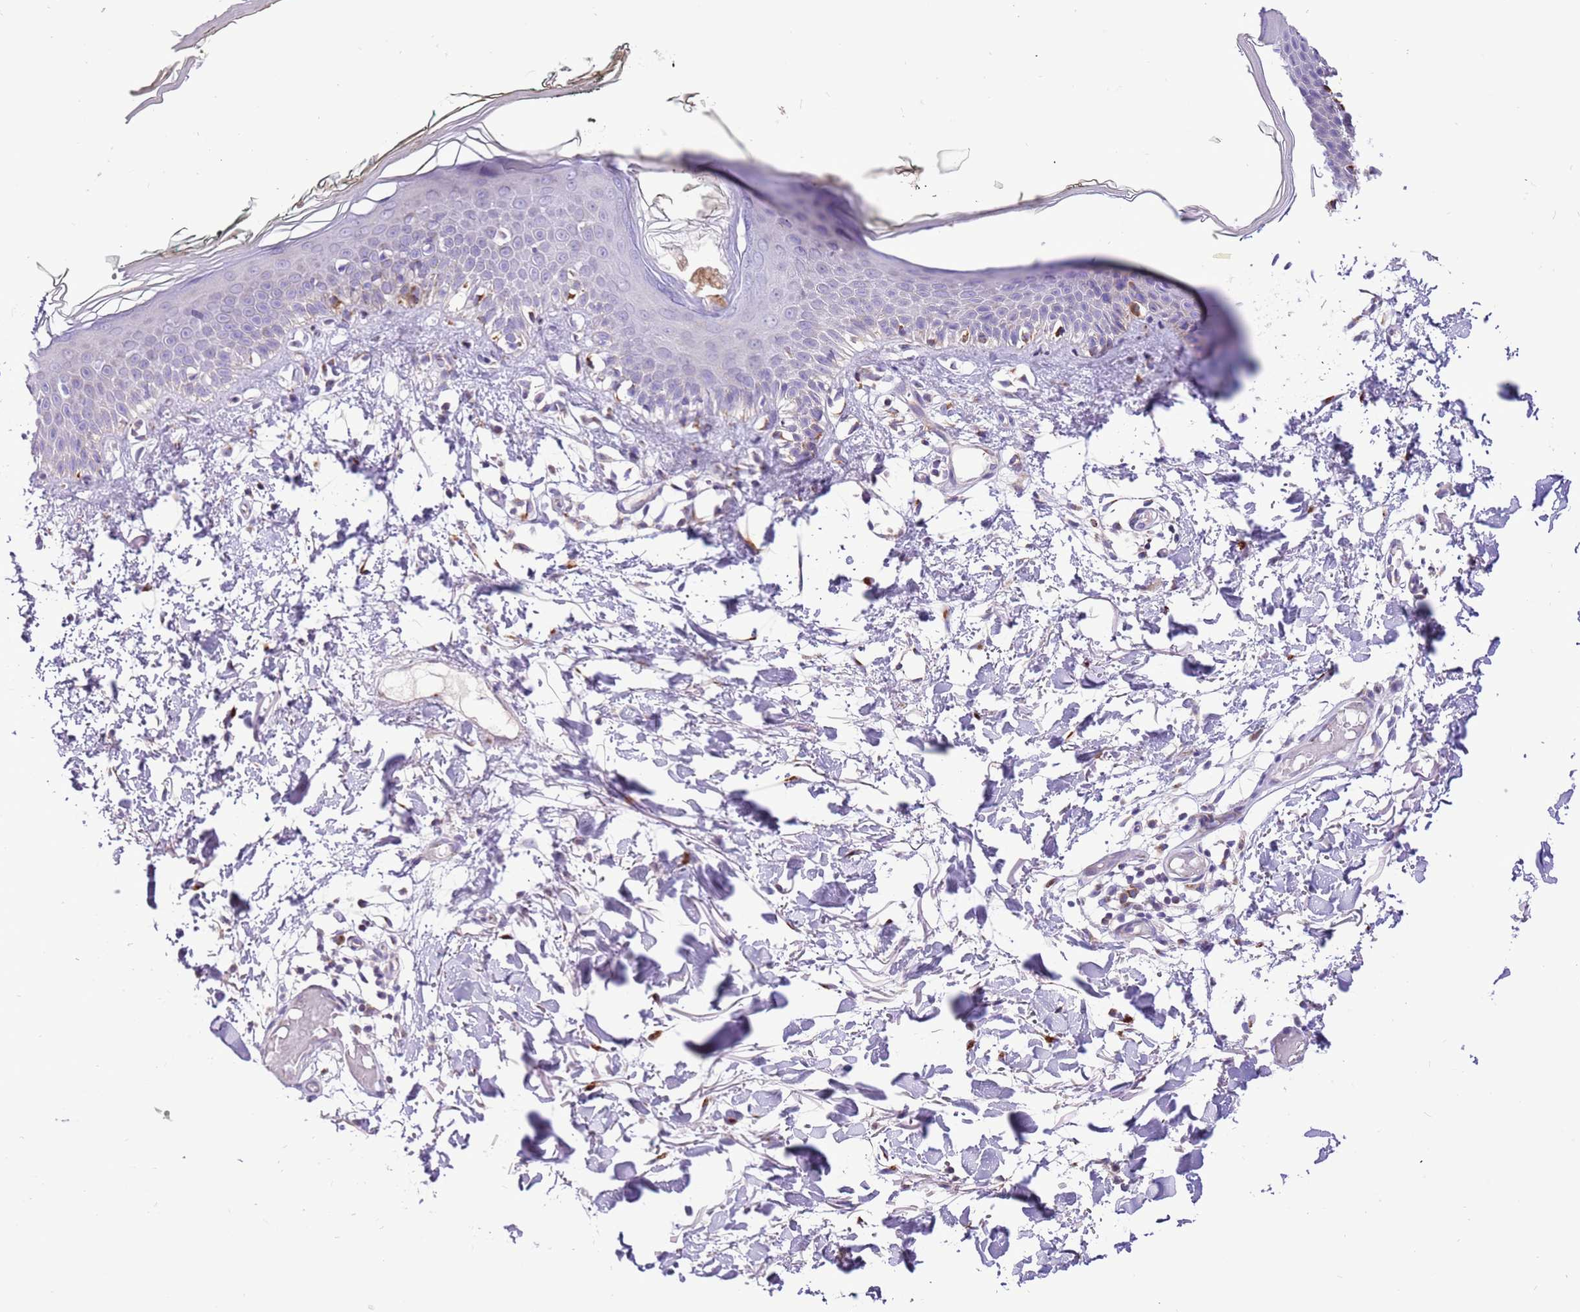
{"staining": {"intensity": "moderate", "quantity": "<25%", "location": "cytoplasmic/membranous"}, "tissue": "skin", "cell_type": "Fibroblasts", "image_type": "normal", "snomed": [{"axis": "morphology", "description": "Normal tissue, NOS"}, {"axis": "topography", "description": "Skin"}], "caption": "This is an image of immunohistochemistry (IHC) staining of normal skin, which shows moderate expression in the cytoplasmic/membranous of fibroblasts.", "gene": "COX17", "patient": {"sex": "male", "age": 62}}